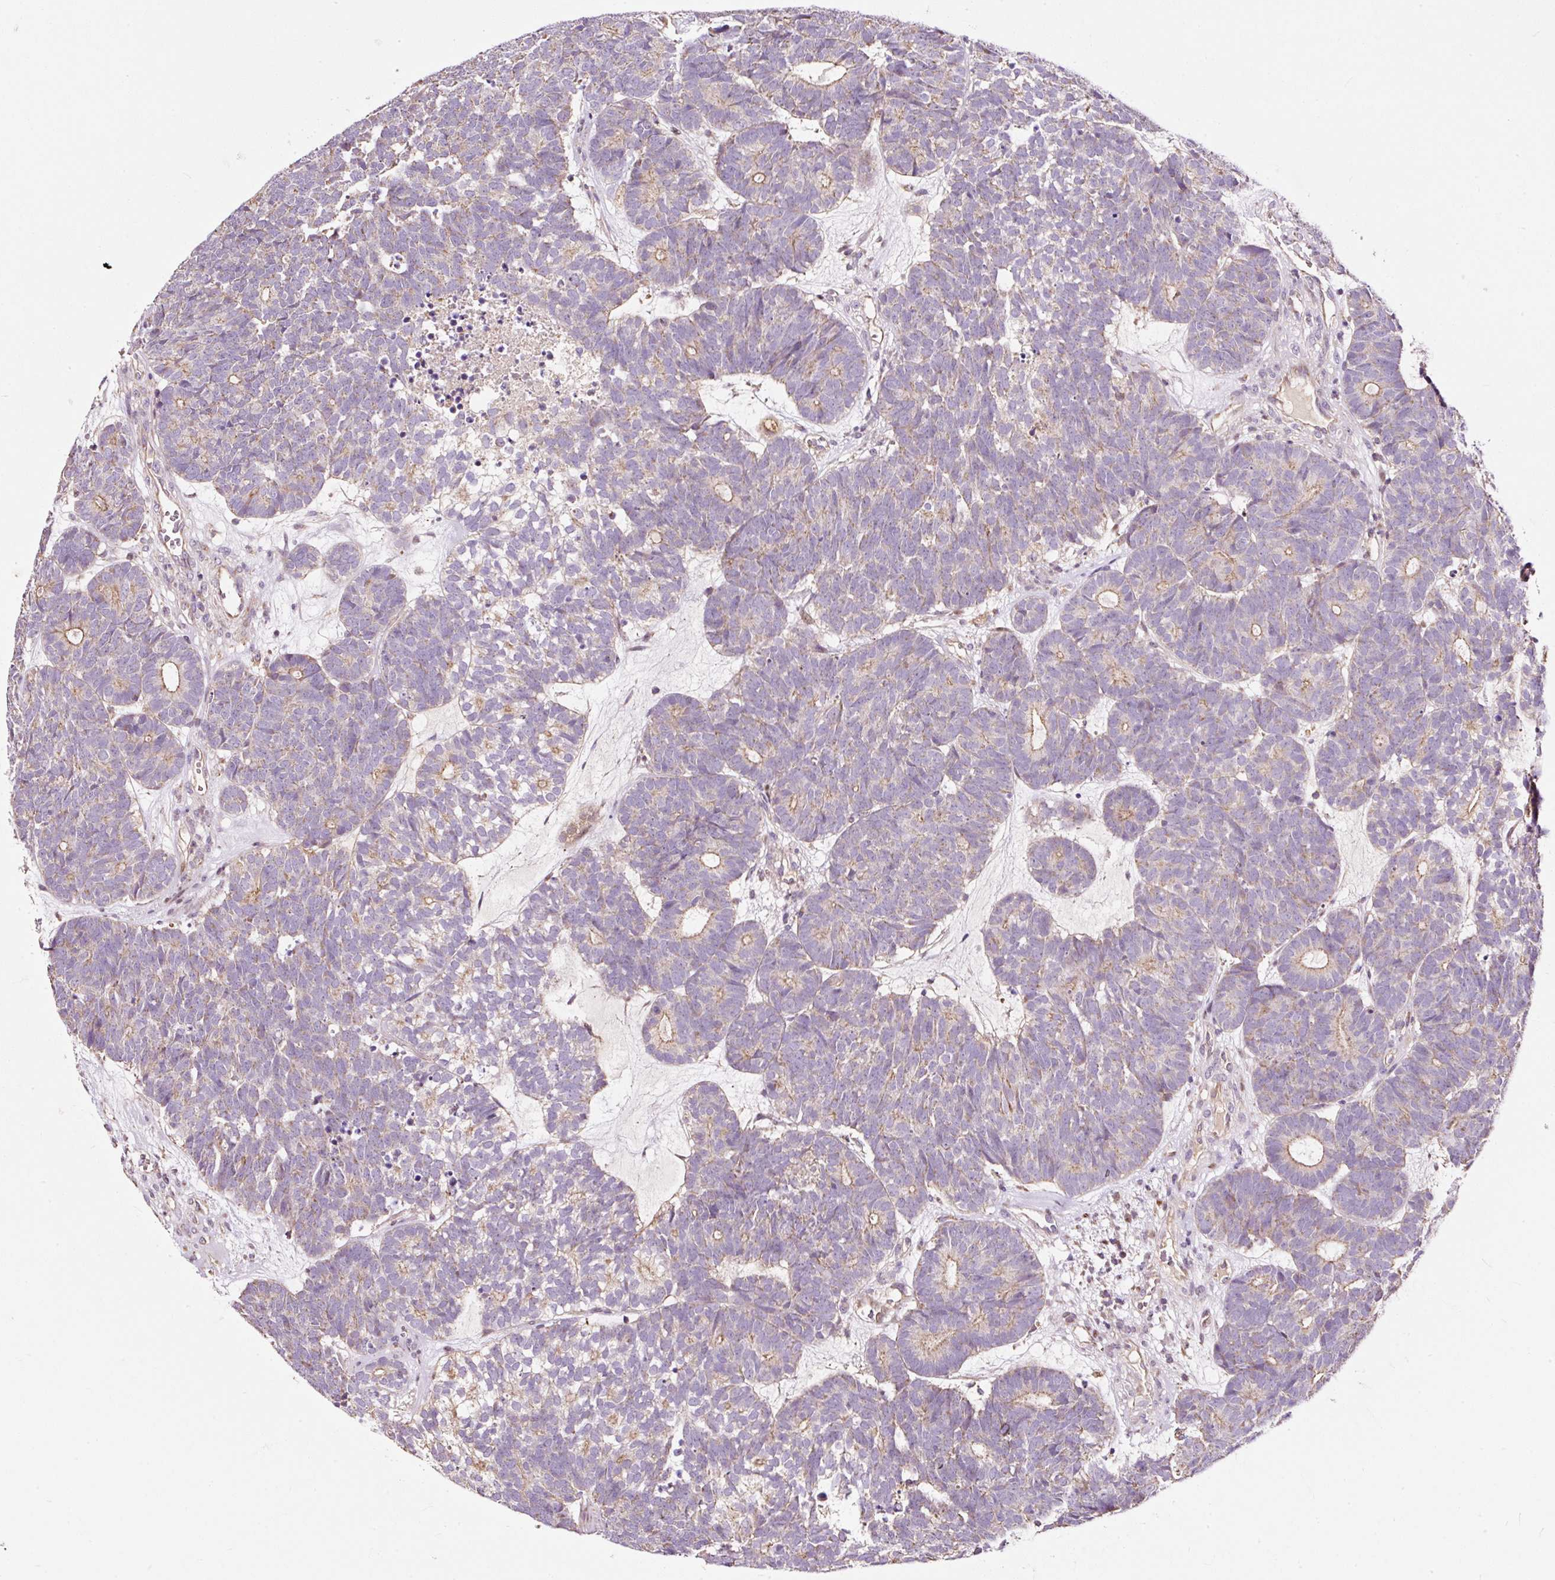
{"staining": {"intensity": "weak", "quantity": "25%-75%", "location": "cytoplasmic/membranous"}, "tissue": "head and neck cancer", "cell_type": "Tumor cells", "image_type": "cancer", "snomed": [{"axis": "morphology", "description": "Adenocarcinoma, NOS"}, {"axis": "topography", "description": "Head-Neck"}], "caption": "Head and neck cancer (adenocarcinoma) was stained to show a protein in brown. There is low levels of weak cytoplasmic/membranous staining in approximately 25%-75% of tumor cells. The protein of interest is stained brown, and the nuclei are stained in blue (DAB (3,3'-diaminobenzidine) IHC with brightfield microscopy, high magnification).", "gene": "BOLA3", "patient": {"sex": "female", "age": 81}}